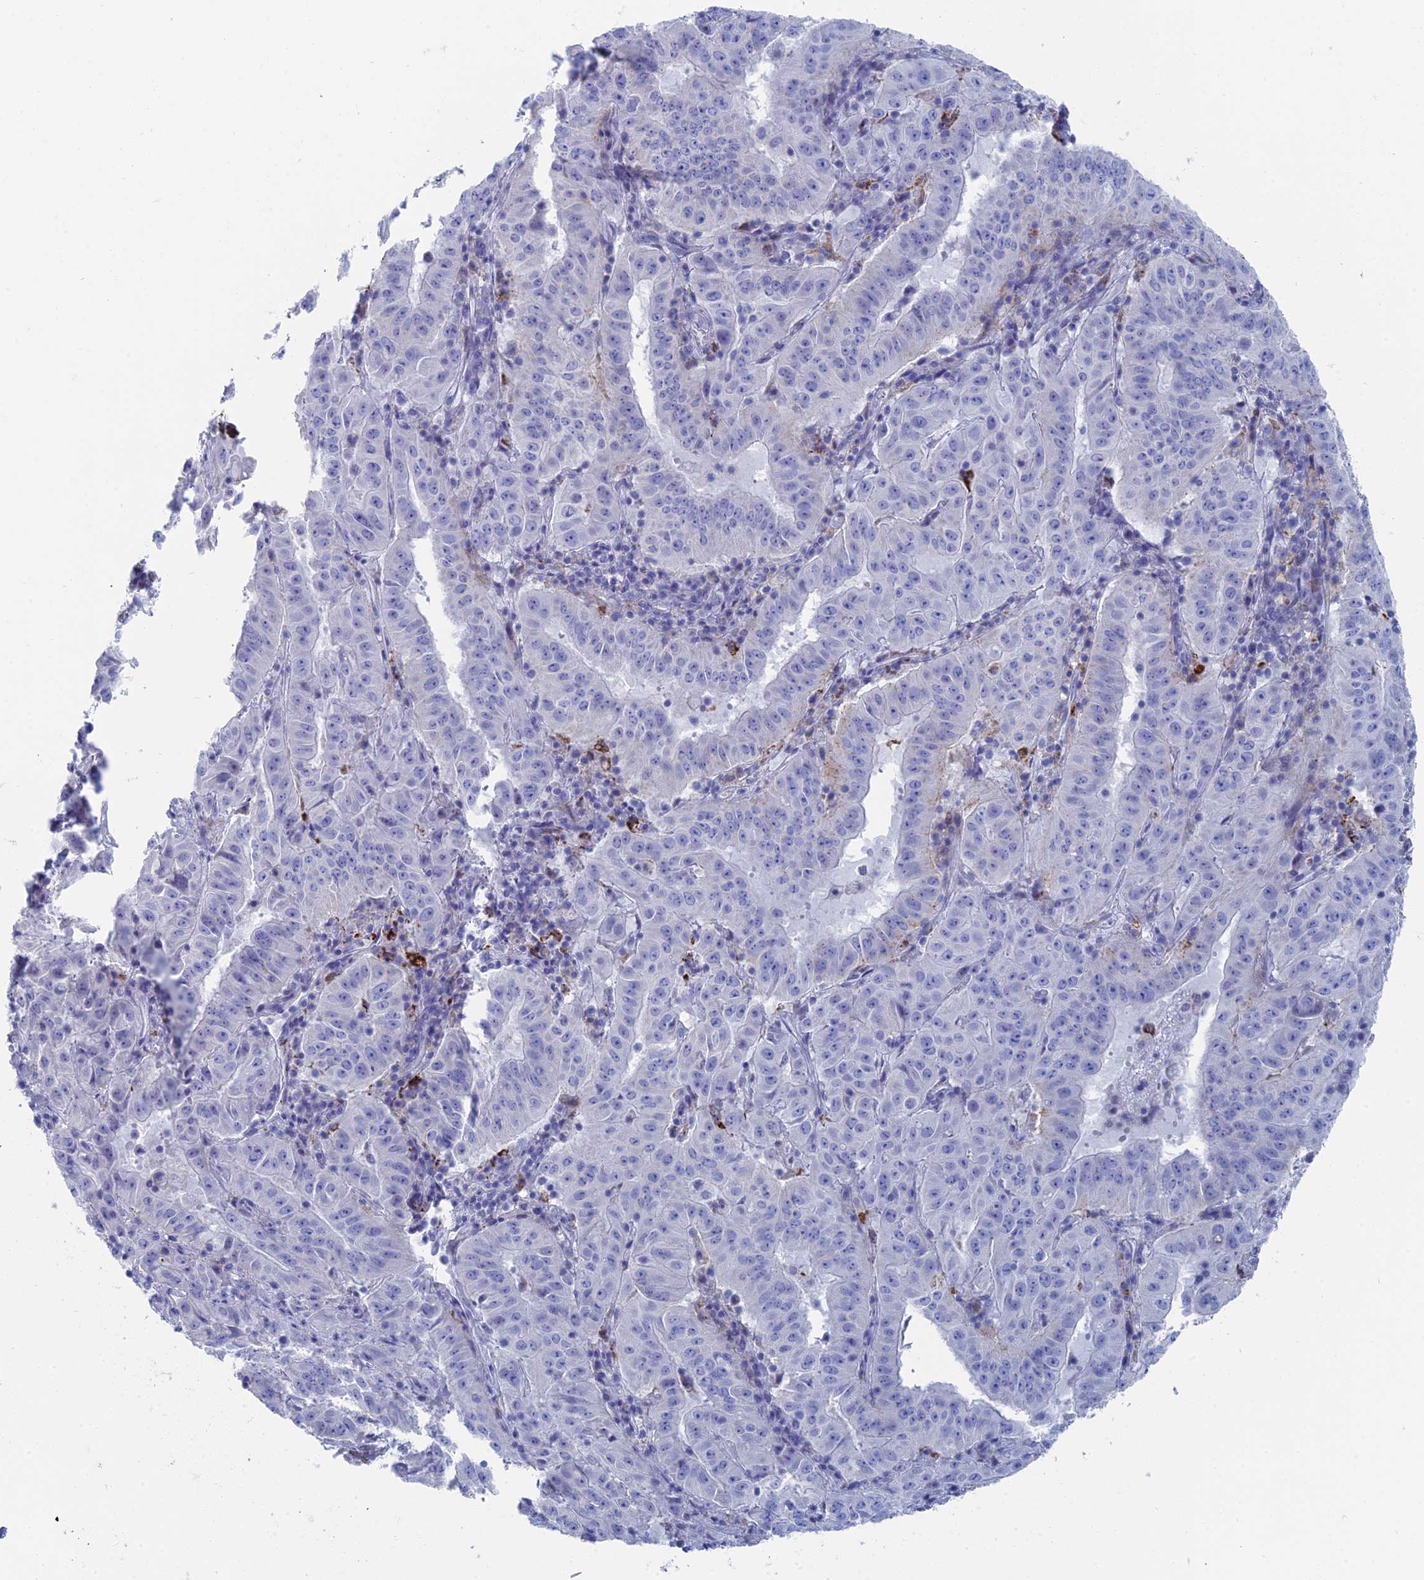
{"staining": {"intensity": "negative", "quantity": "none", "location": "none"}, "tissue": "pancreatic cancer", "cell_type": "Tumor cells", "image_type": "cancer", "snomed": [{"axis": "morphology", "description": "Adenocarcinoma, NOS"}, {"axis": "topography", "description": "Pancreas"}], "caption": "A high-resolution micrograph shows IHC staining of pancreatic cancer (adenocarcinoma), which demonstrates no significant staining in tumor cells.", "gene": "ALMS1", "patient": {"sex": "male", "age": 63}}